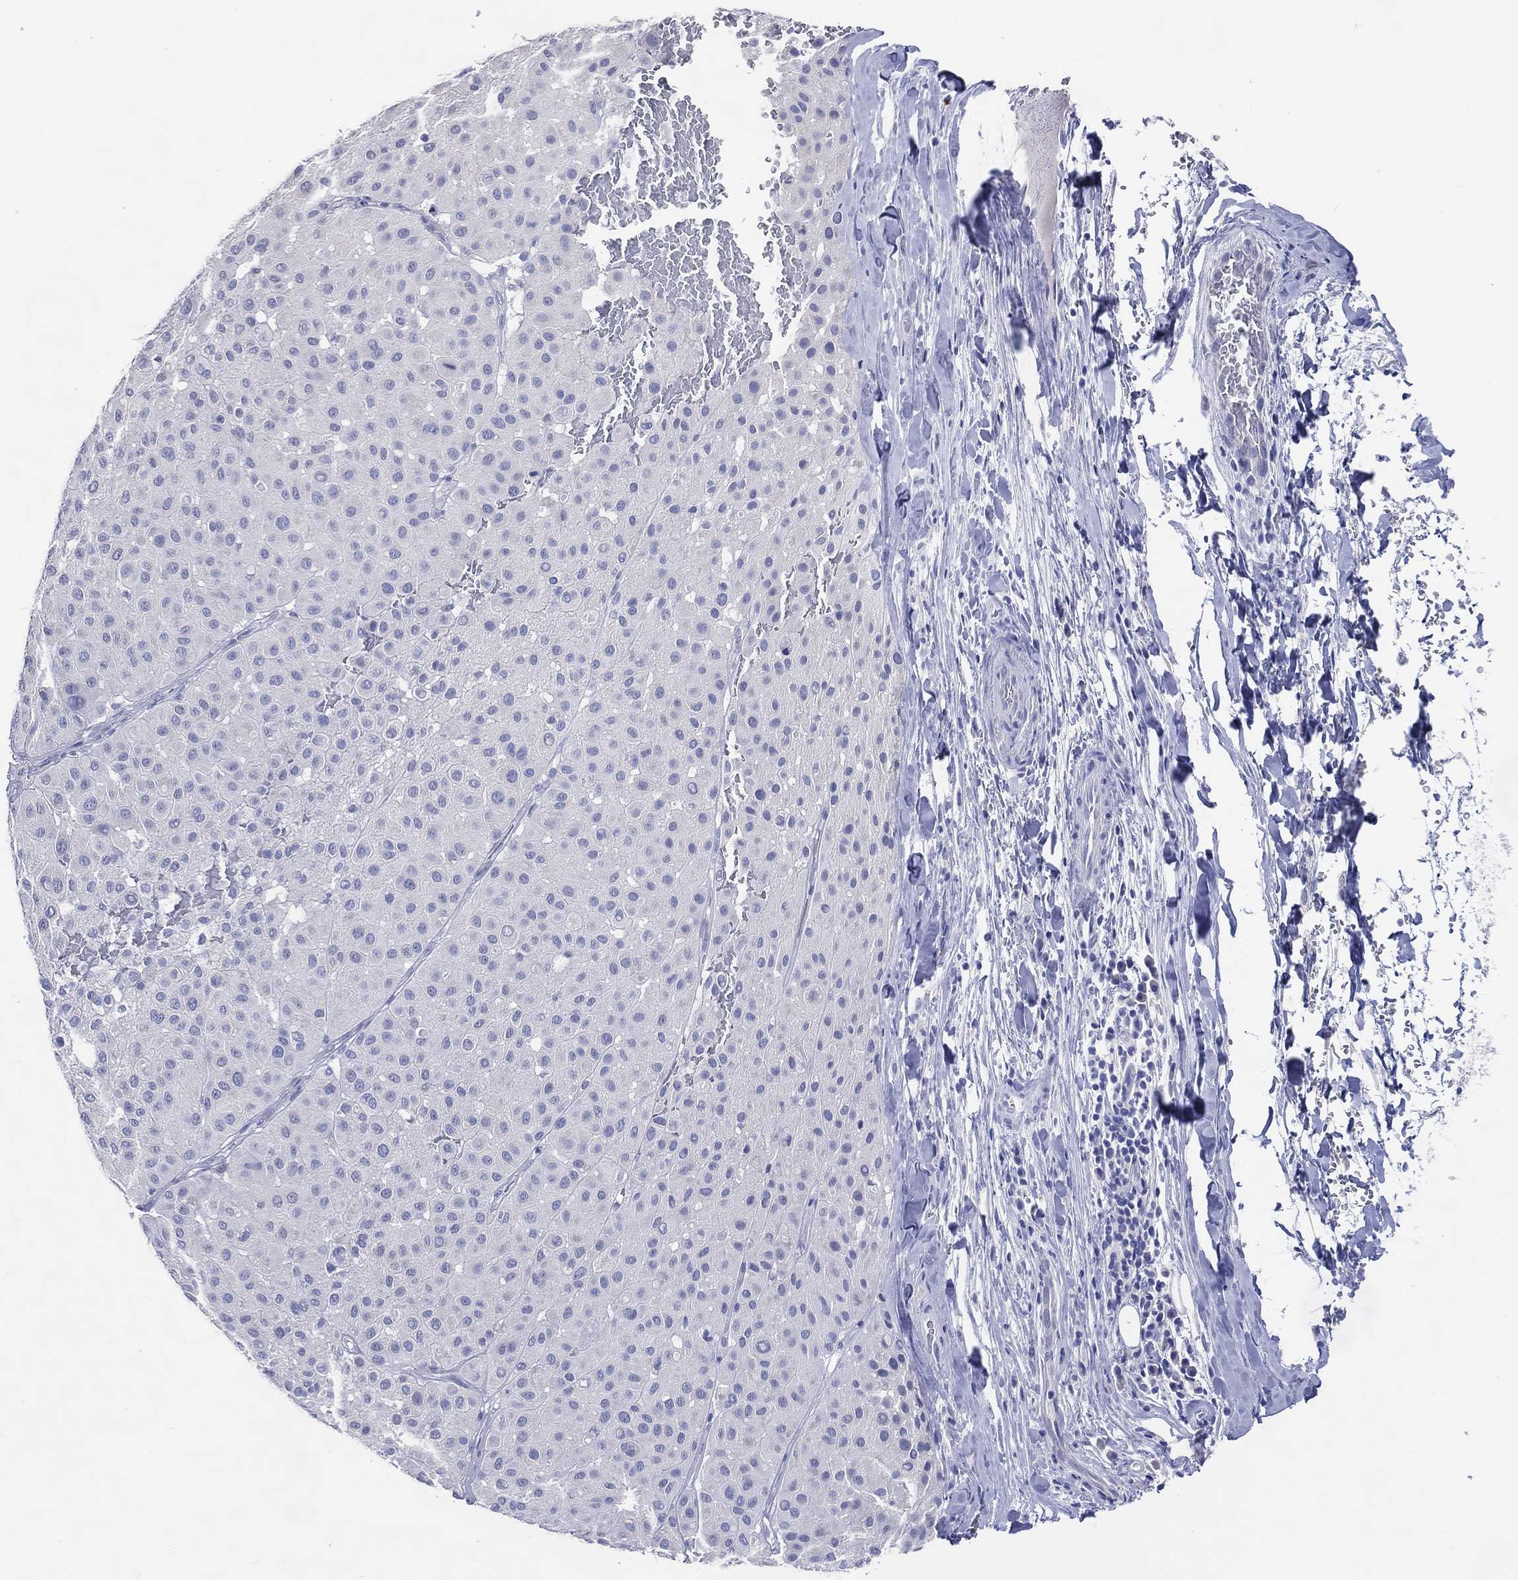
{"staining": {"intensity": "negative", "quantity": "none", "location": "none"}, "tissue": "melanoma", "cell_type": "Tumor cells", "image_type": "cancer", "snomed": [{"axis": "morphology", "description": "Malignant melanoma, Metastatic site"}, {"axis": "topography", "description": "Smooth muscle"}], "caption": "High power microscopy histopathology image of an immunohistochemistry (IHC) photomicrograph of melanoma, revealing no significant expression in tumor cells.", "gene": "DNAH6", "patient": {"sex": "male", "age": 41}}